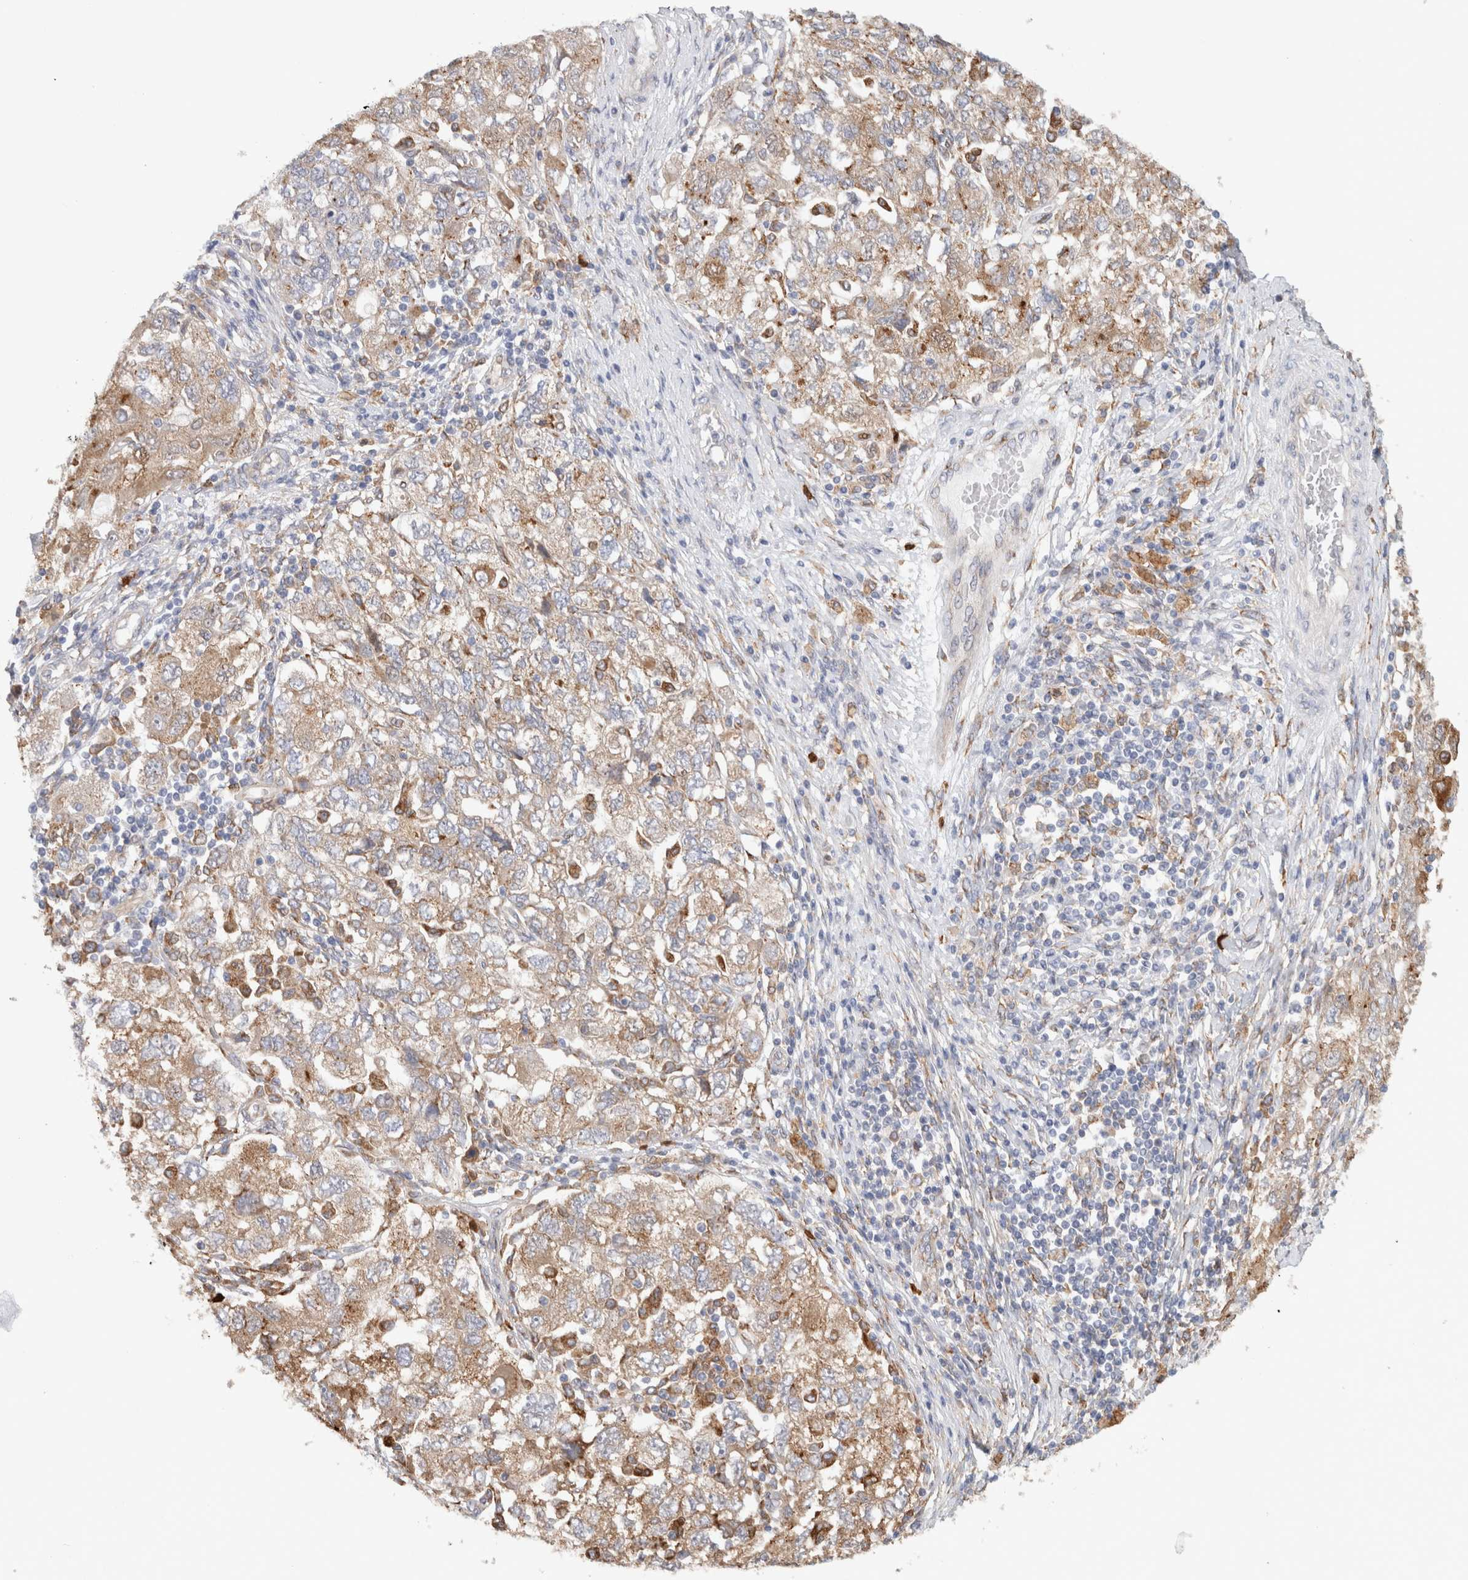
{"staining": {"intensity": "moderate", "quantity": ">75%", "location": "cytoplasmic/membranous"}, "tissue": "ovarian cancer", "cell_type": "Tumor cells", "image_type": "cancer", "snomed": [{"axis": "morphology", "description": "Carcinoma, NOS"}, {"axis": "morphology", "description": "Cystadenocarcinoma, serous, NOS"}, {"axis": "topography", "description": "Ovary"}], "caption": "Protein analysis of ovarian cancer tissue displays moderate cytoplasmic/membranous staining in about >75% of tumor cells.", "gene": "P4HA1", "patient": {"sex": "female", "age": 69}}